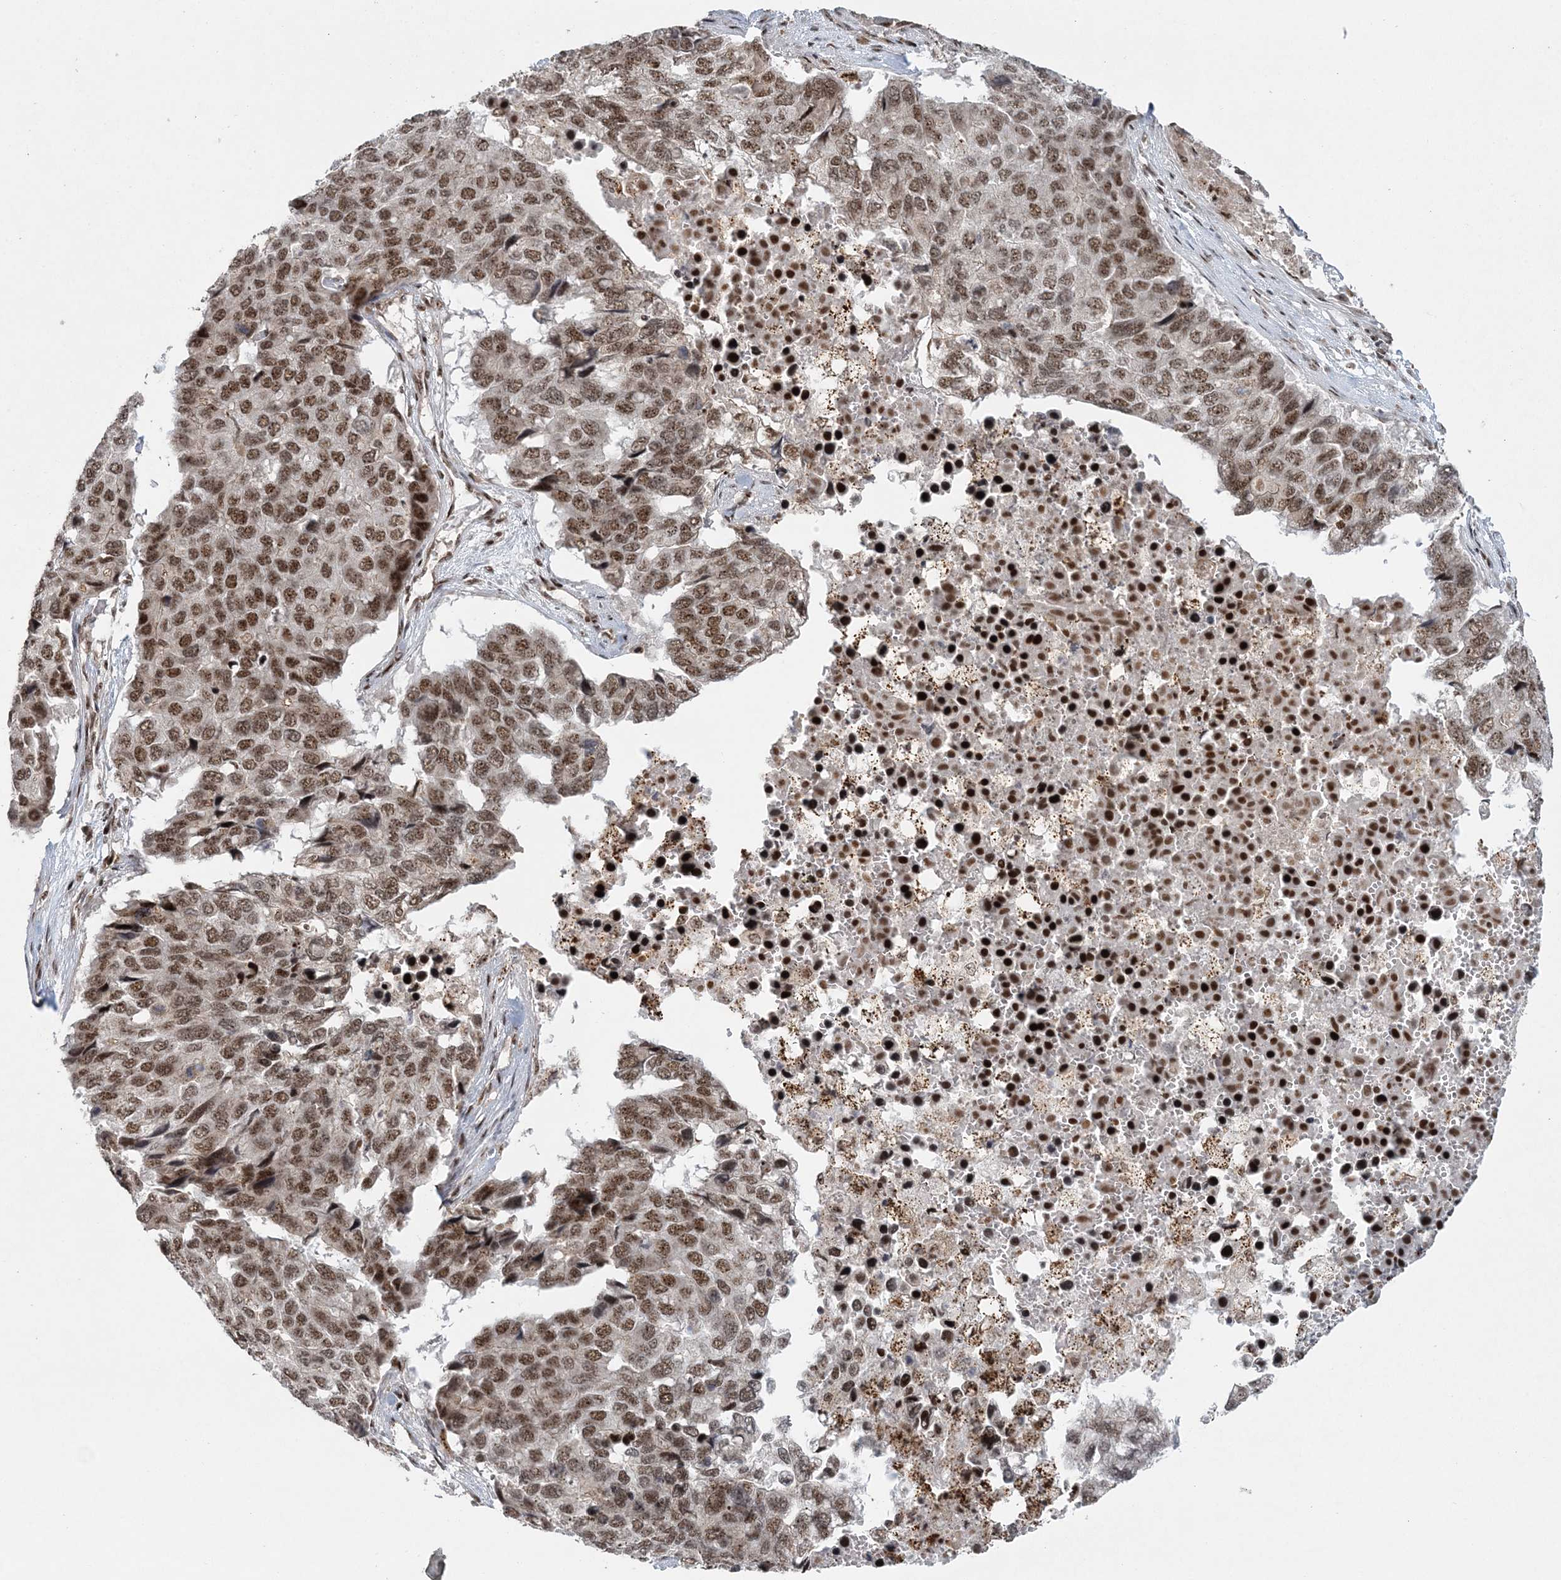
{"staining": {"intensity": "moderate", "quantity": ">75%", "location": "nuclear"}, "tissue": "pancreatic cancer", "cell_type": "Tumor cells", "image_type": "cancer", "snomed": [{"axis": "morphology", "description": "Adenocarcinoma, NOS"}, {"axis": "topography", "description": "Pancreas"}], "caption": "Immunohistochemistry histopathology image of neoplastic tissue: adenocarcinoma (pancreatic) stained using IHC reveals medium levels of moderate protein expression localized specifically in the nuclear of tumor cells, appearing as a nuclear brown color.", "gene": "CWC22", "patient": {"sex": "male", "age": 50}}